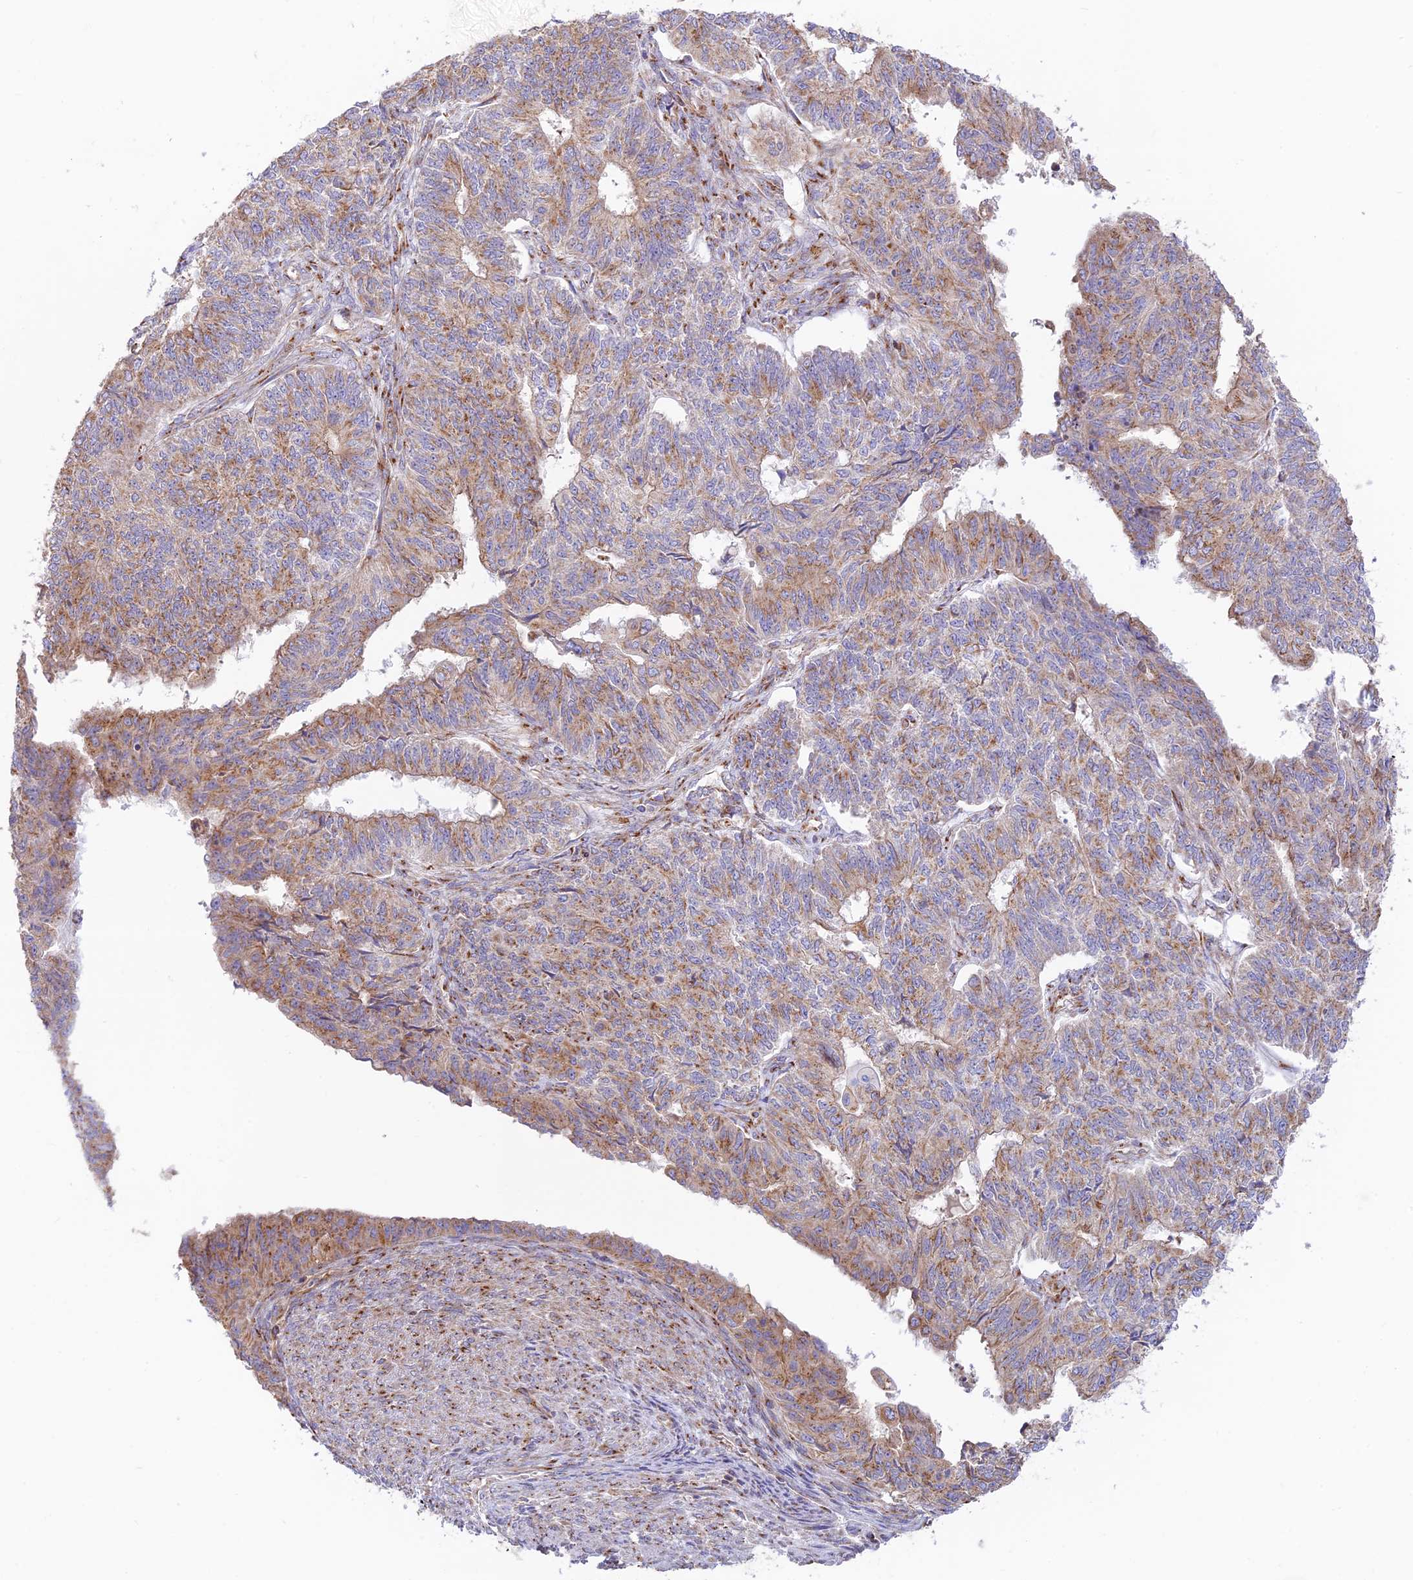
{"staining": {"intensity": "moderate", "quantity": ">75%", "location": "cytoplasmic/membranous"}, "tissue": "endometrial cancer", "cell_type": "Tumor cells", "image_type": "cancer", "snomed": [{"axis": "morphology", "description": "Adenocarcinoma, NOS"}, {"axis": "topography", "description": "Endometrium"}], "caption": "IHC of human endometrial cancer demonstrates medium levels of moderate cytoplasmic/membranous expression in approximately >75% of tumor cells.", "gene": "GOLGA3", "patient": {"sex": "female", "age": 32}}